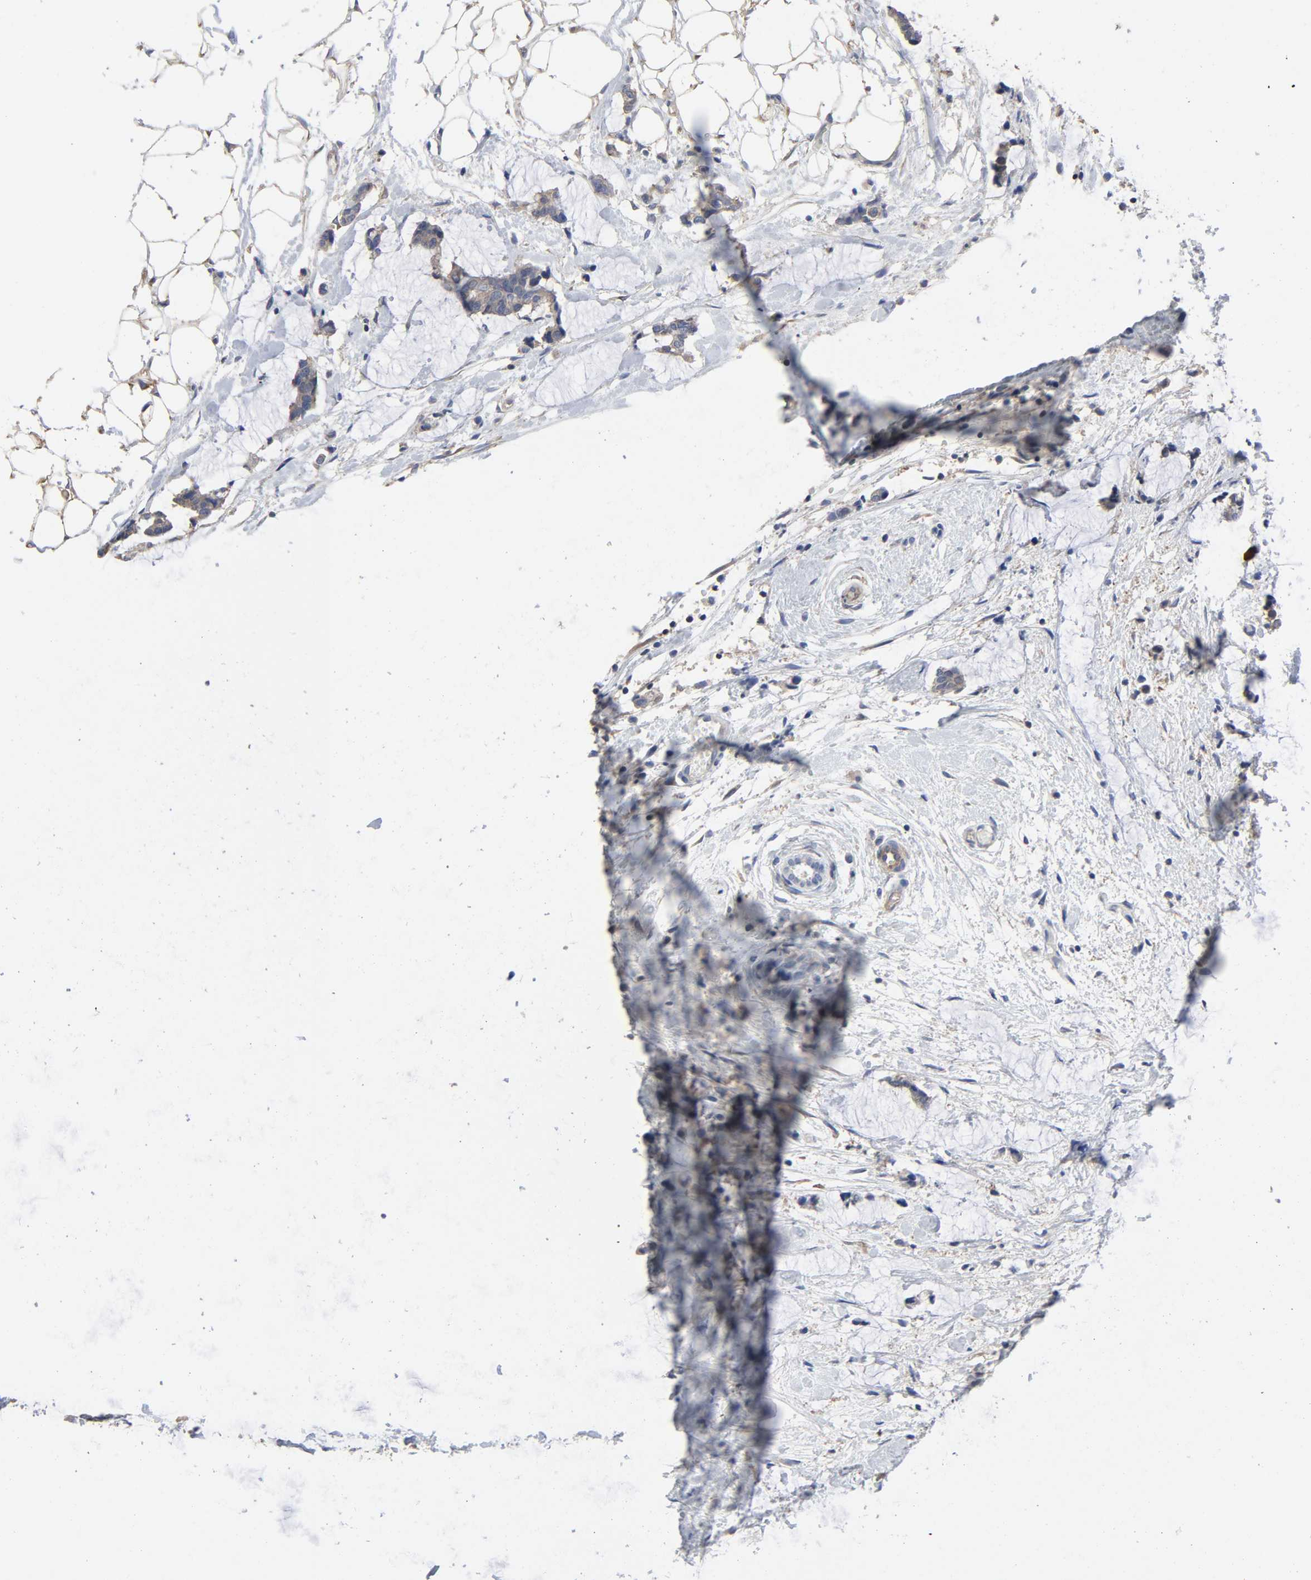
{"staining": {"intensity": "moderate", "quantity": ">75%", "location": "cytoplasmic/membranous"}, "tissue": "colorectal cancer", "cell_type": "Tumor cells", "image_type": "cancer", "snomed": [{"axis": "morphology", "description": "Adenocarcinoma, NOS"}, {"axis": "topography", "description": "Colon"}], "caption": "The histopathology image exhibits a brown stain indicating the presence of a protein in the cytoplasmic/membranous of tumor cells in colorectal cancer.", "gene": "DYNLT3", "patient": {"sex": "male", "age": 14}}